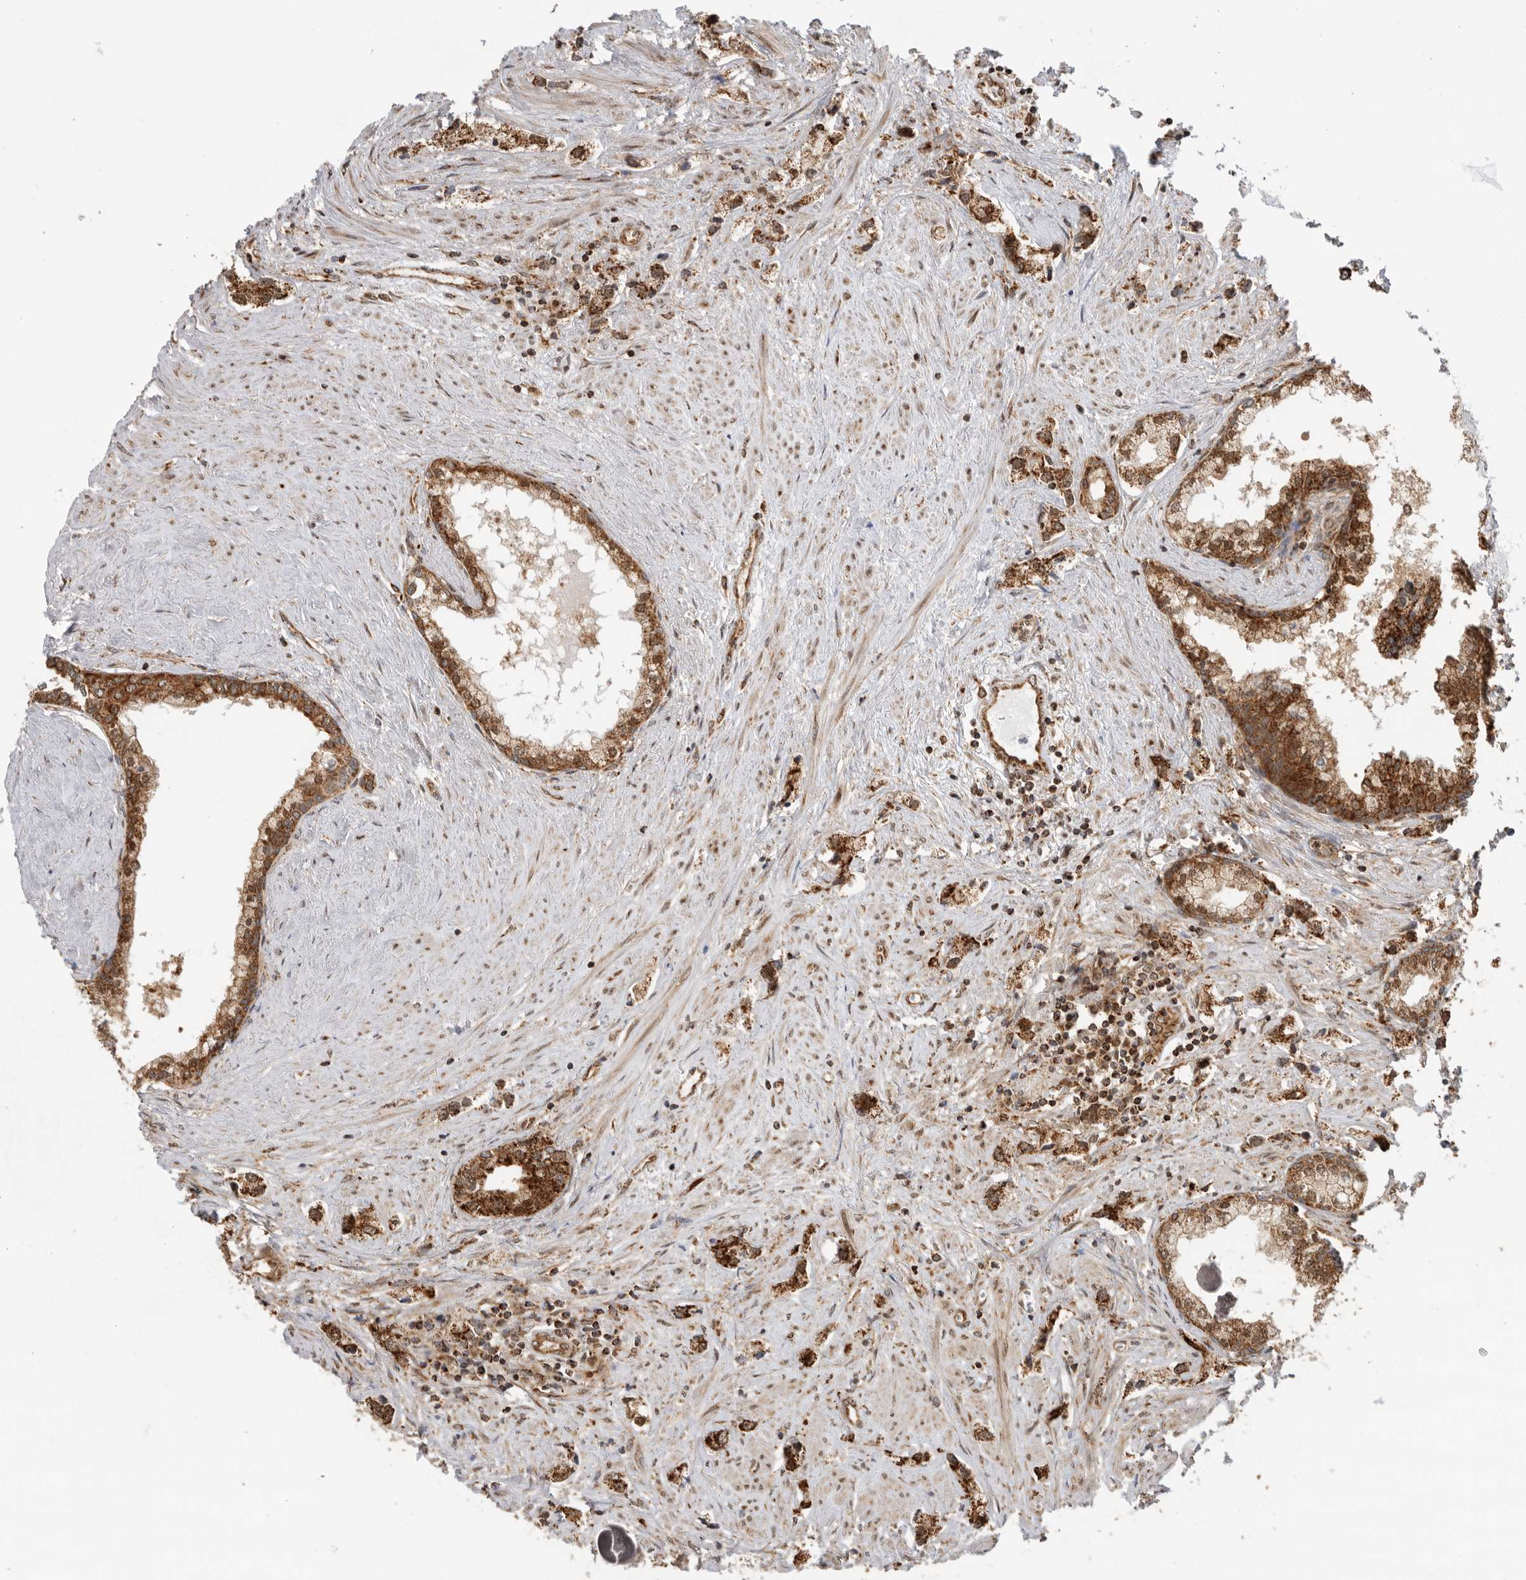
{"staining": {"intensity": "strong", "quantity": ">75%", "location": "cytoplasmic/membranous"}, "tissue": "prostate cancer", "cell_type": "Tumor cells", "image_type": "cancer", "snomed": [{"axis": "morphology", "description": "Adenocarcinoma, High grade"}, {"axis": "topography", "description": "Prostate"}], "caption": "A histopathology image of prostate high-grade adenocarcinoma stained for a protein demonstrates strong cytoplasmic/membranous brown staining in tumor cells.", "gene": "DCAF8", "patient": {"sex": "male", "age": 66}}